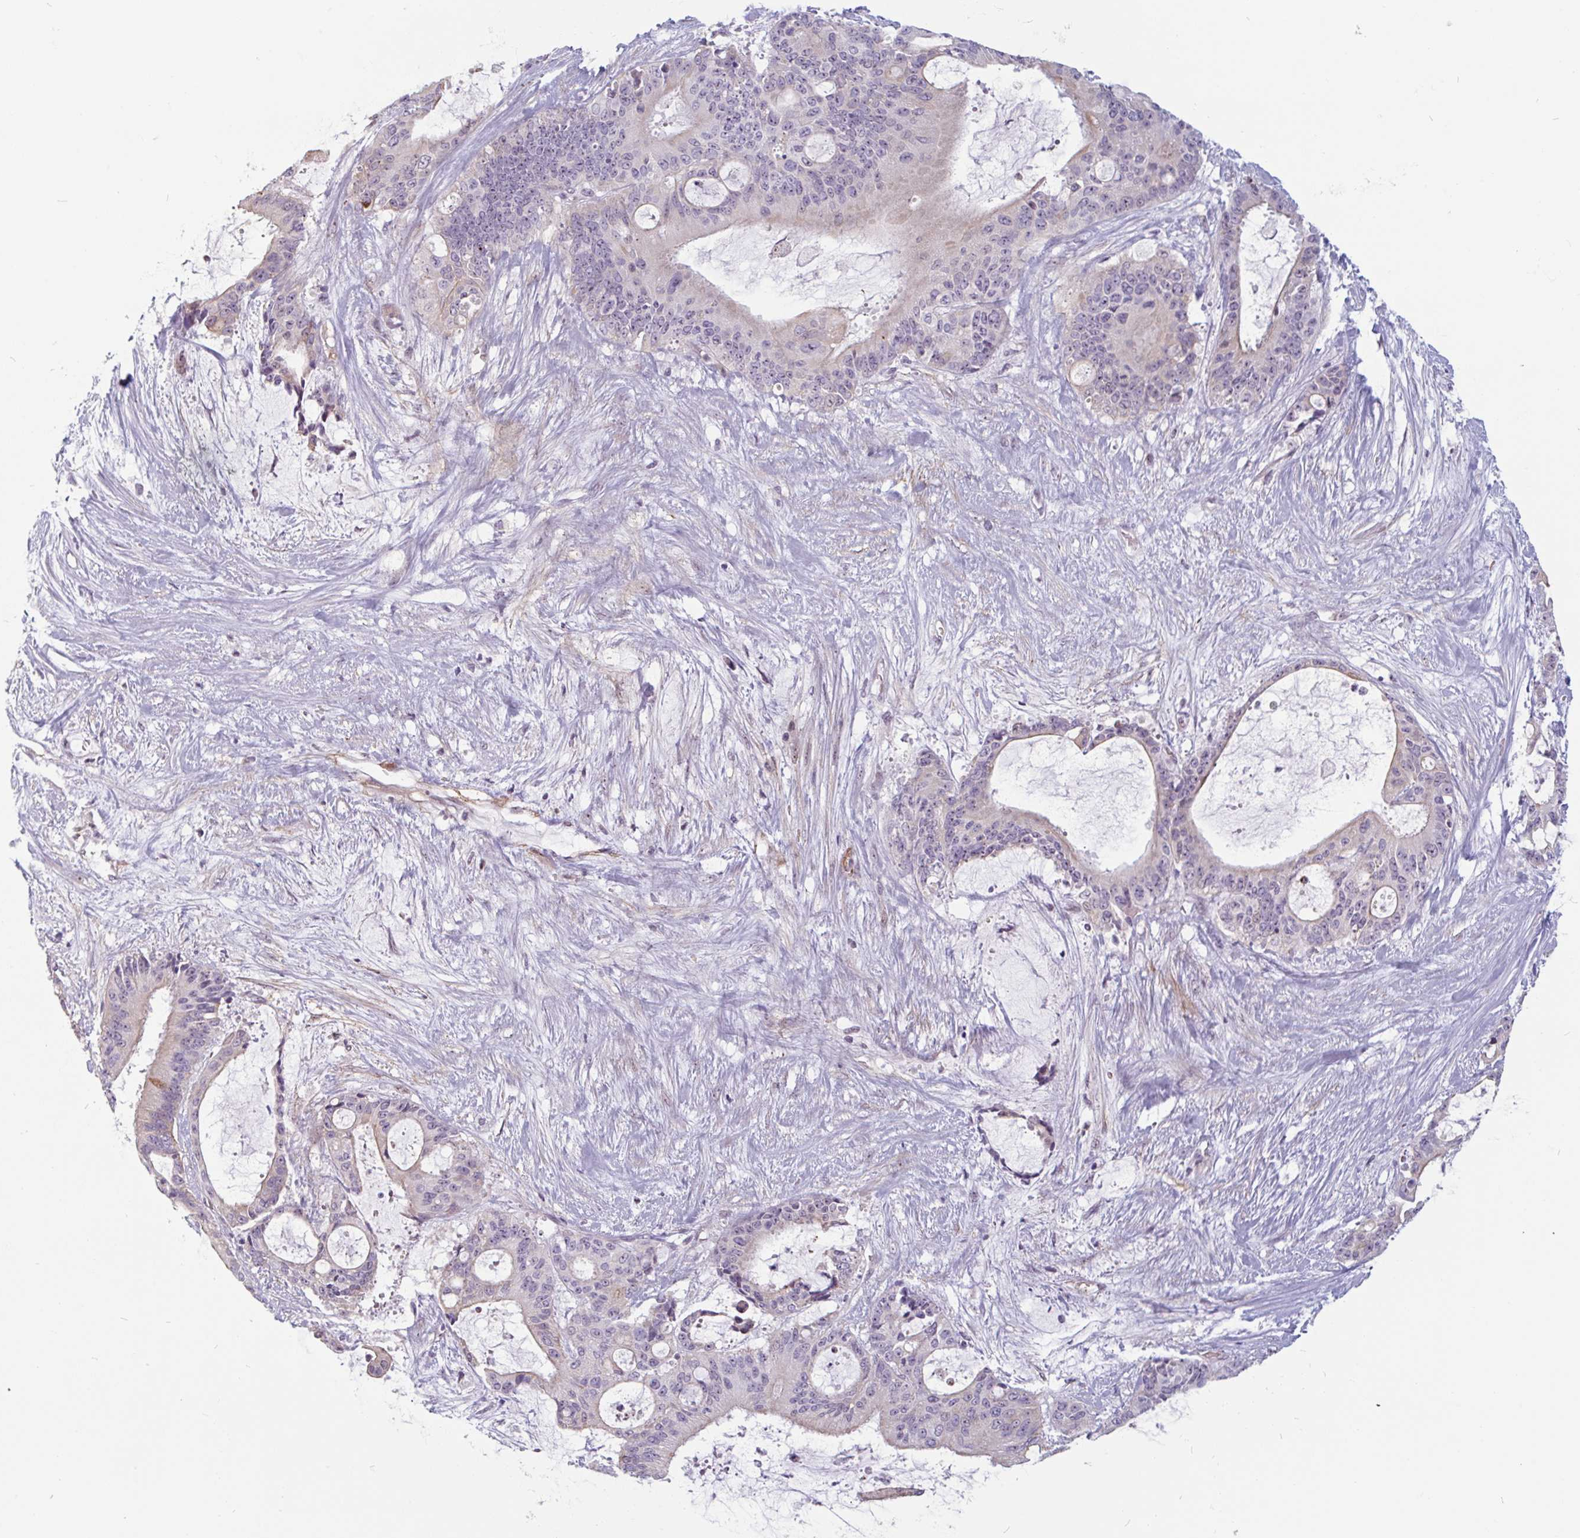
{"staining": {"intensity": "negative", "quantity": "none", "location": "none"}, "tissue": "liver cancer", "cell_type": "Tumor cells", "image_type": "cancer", "snomed": [{"axis": "morphology", "description": "Normal tissue, NOS"}, {"axis": "morphology", "description": "Cholangiocarcinoma"}, {"axis": "topography", "description": "Liver"}, {"axis": "topography", "description": "Peripheral nerve tissue"}], "caption": "Micrograph shows no protein positivity in tumor cells of cholangiocarcinoma (liver) tissue.", "gene": "TMEM119", "patient": {"sex": "female", "age": 73}}